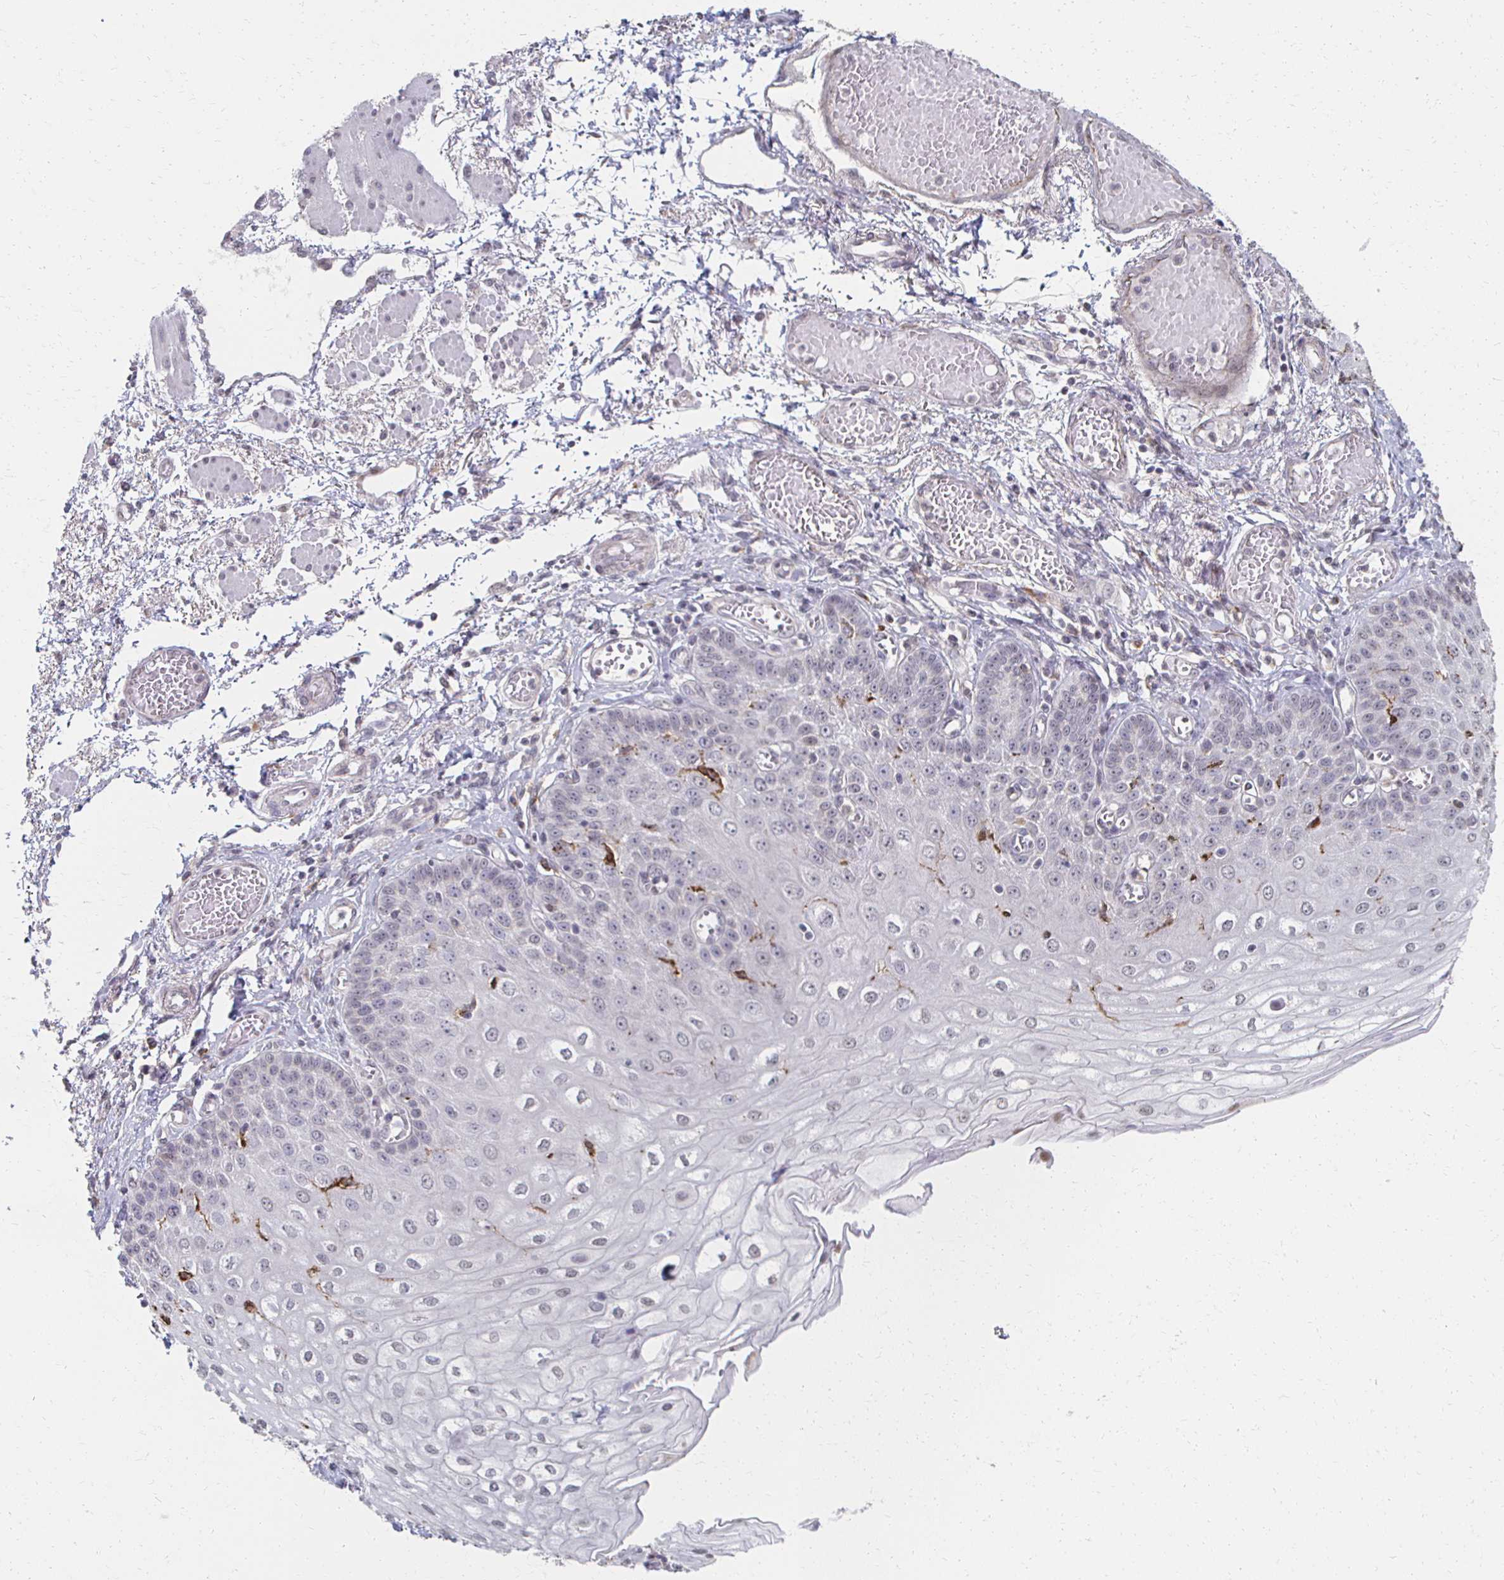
{"staining": {"intensity": "negative", "quantity": "none", "location": "none"}, "tissue": "esophagus", "cell_type": "Squamous epithelial cells", "image_type": "normal", "snomed": [{"axis": "morphology", "description": "Normal tissue, NOS"}, {"axis": "morphology", "description": "Adenocarcinoma, NOS"}, {"axis": "topography", "description": "Esophagus"}], "caption": "Immunohistochemical staining of normal human esophagus reveals no significant expression in squamous epithelial cells.", "gene": "DAB1", "patient": {"sex": "male", "age": 81}}